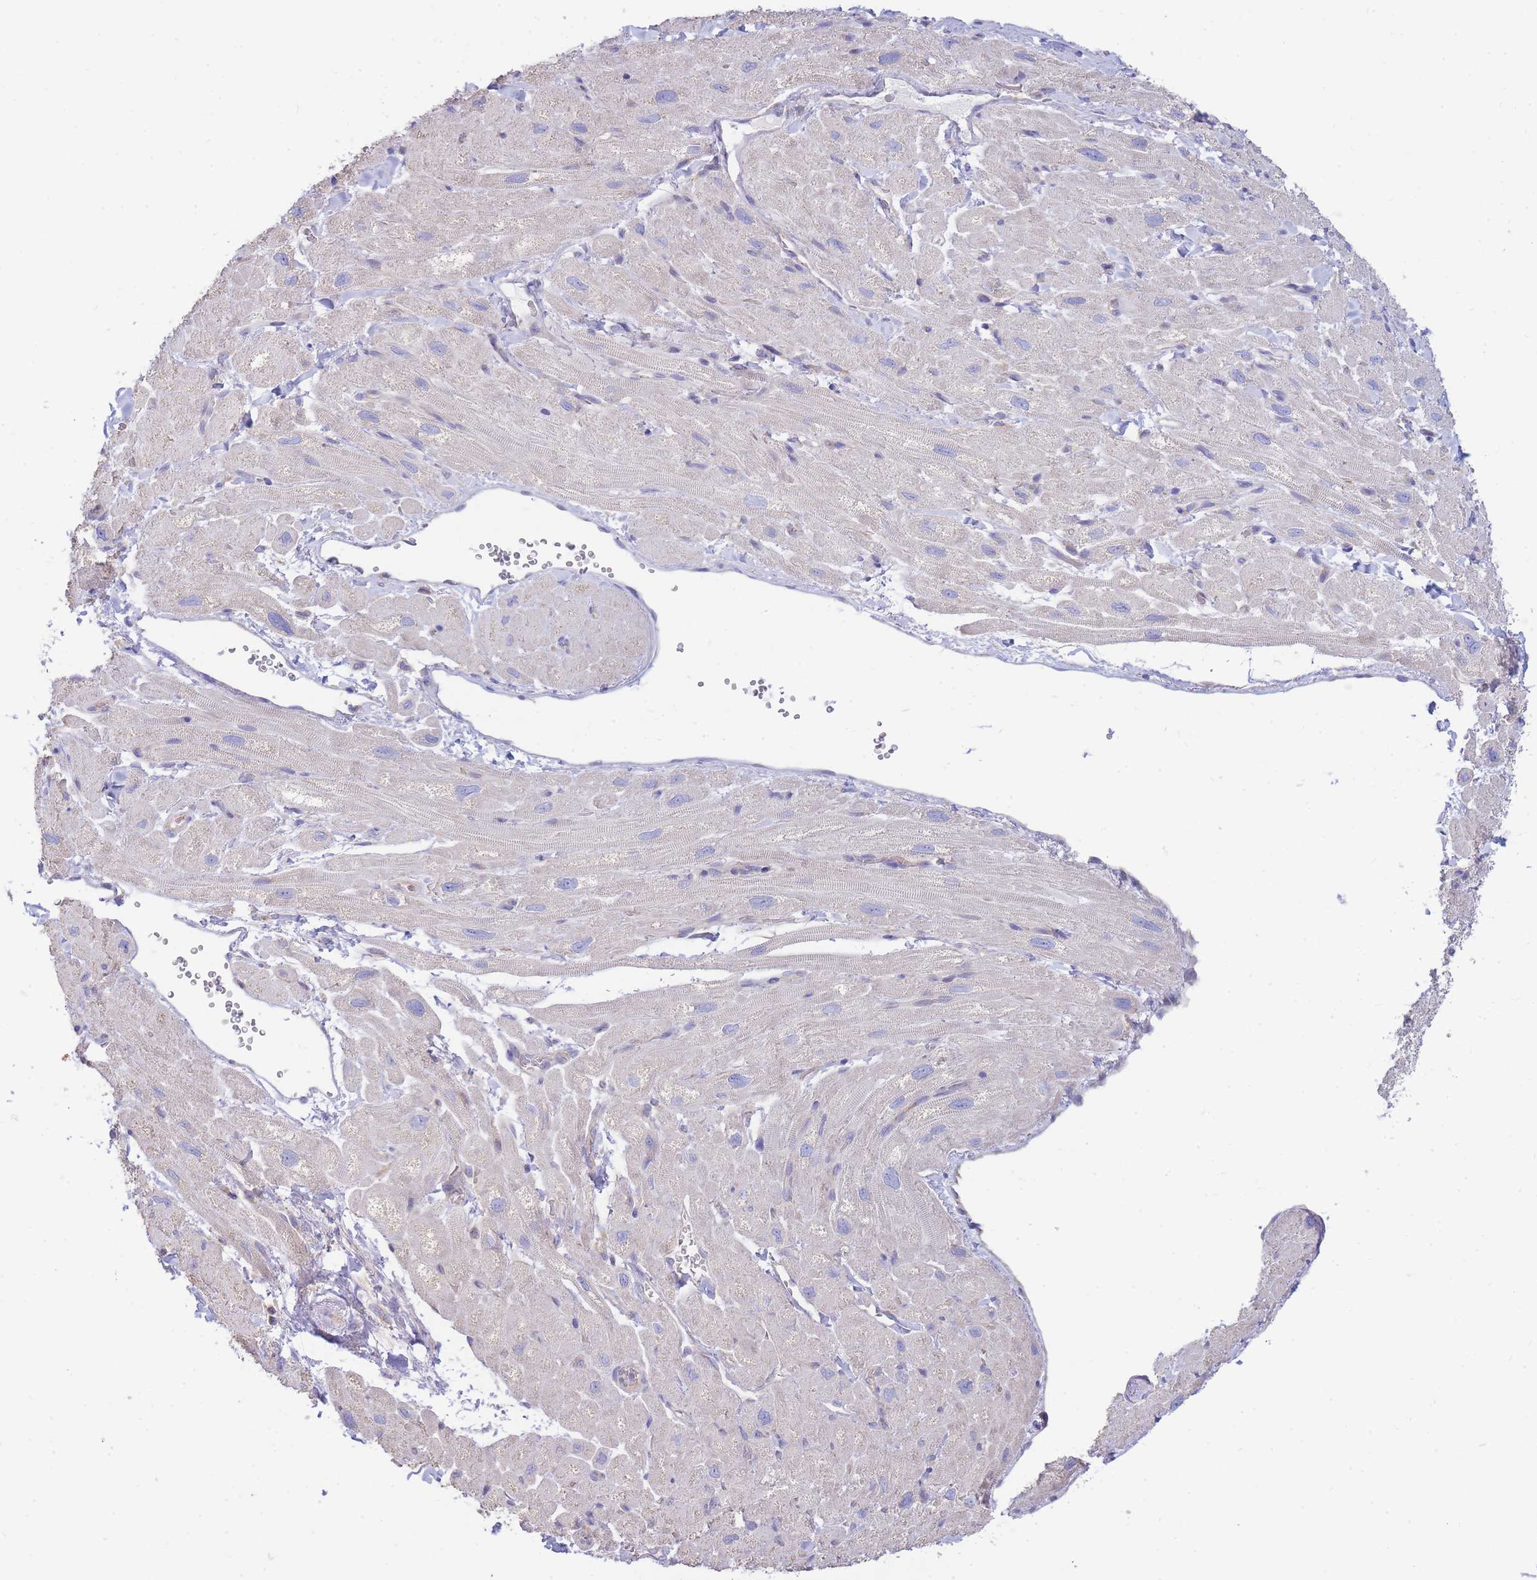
{"staining": {"intensity": "negative", "quantity": "none", "location": "none"}, "tissue": "heart muscle", "cell_type": "Cardiomyocytes", "image_type": "normal", "snomed": [{"axis": "morphology", "description": "Normal tissue, NOS"}, {"axis": "topography", "description": "Heart"}], "caption": "Immunohistochemistry (IHC) photomicrograph of benign heart muscle: human heart muscle stained with DAB (3,3'-diaminobenzidine) reveals no significant protein expression in cardiomyocytes.", "gene": "SH2B2", "patient": {"sex": "male", "age": 65}}